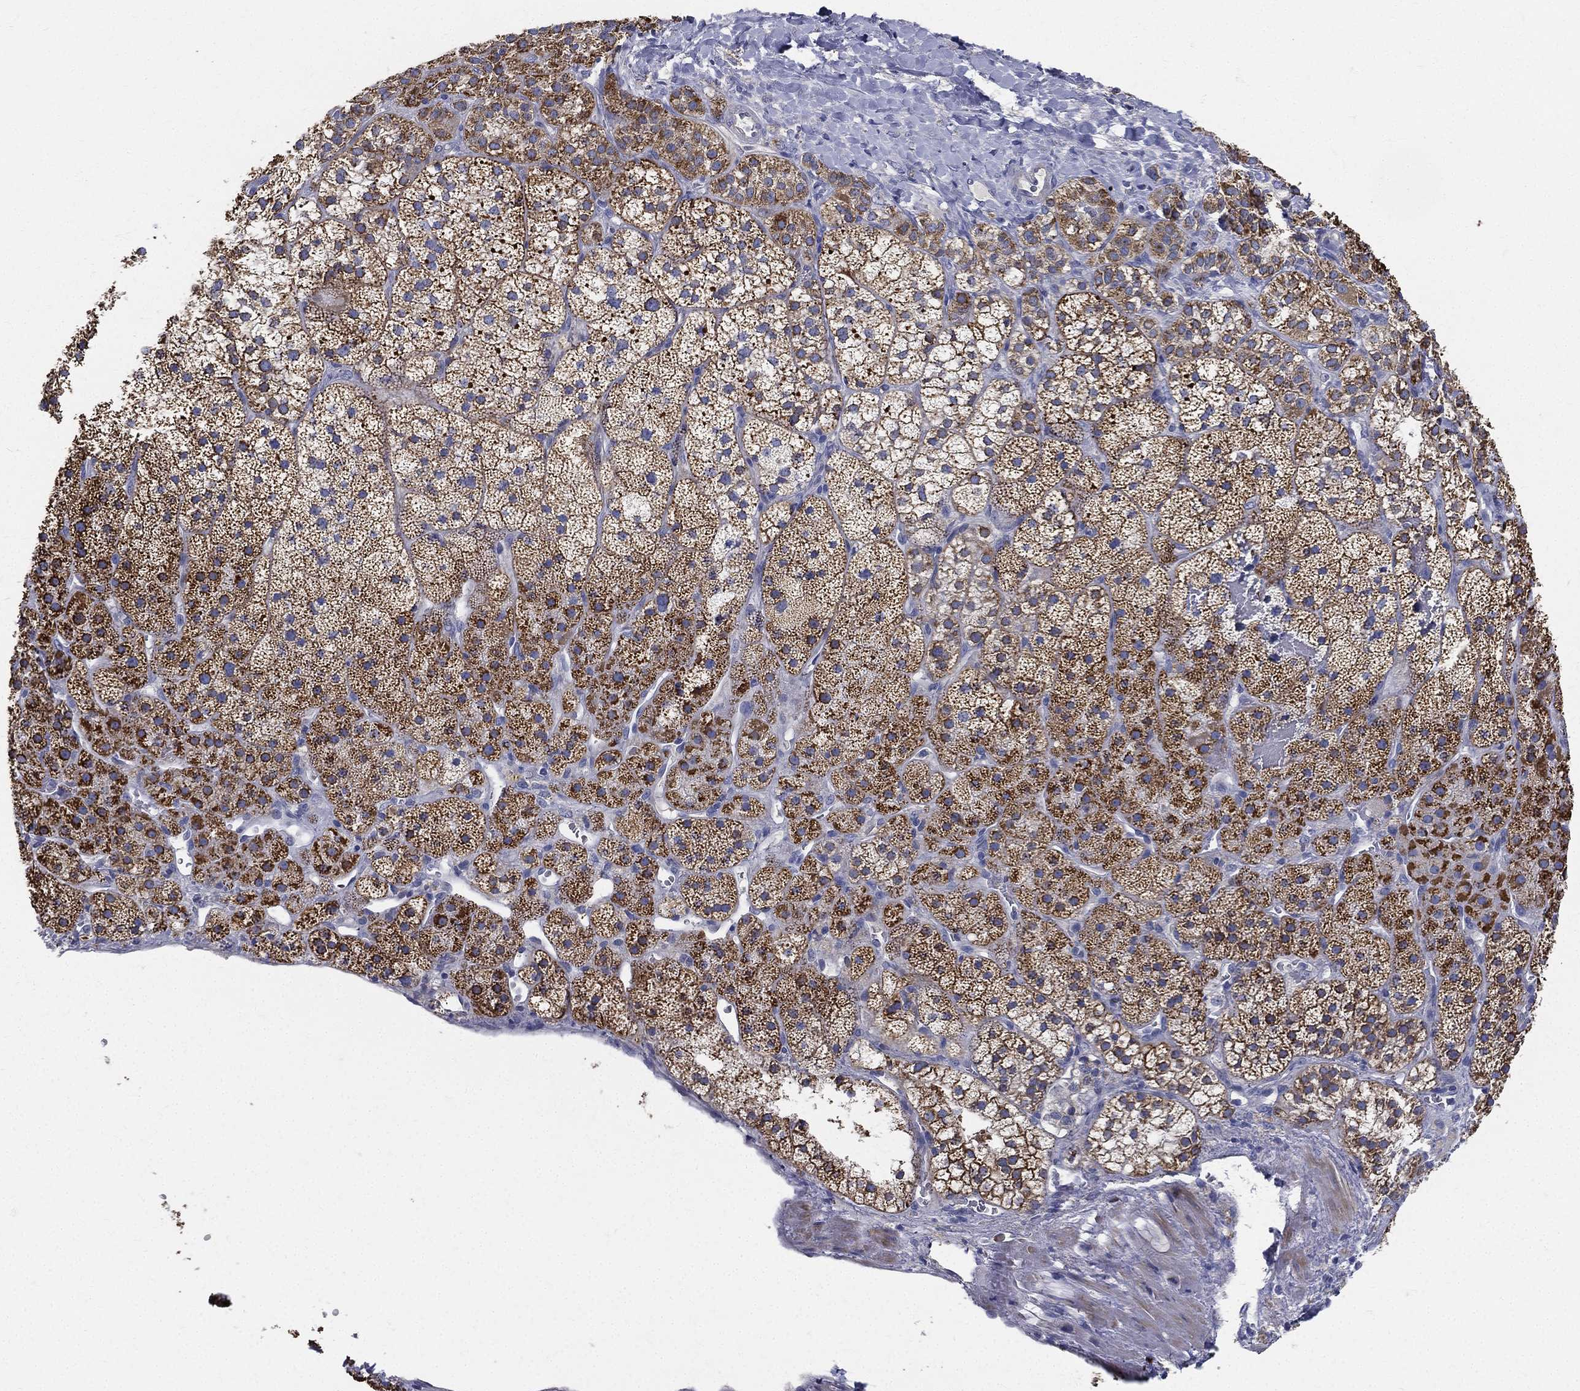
{"staining": {"intensity": "strong", "quantity": "25%-75%", "location": "cytoplasmic/membranous"}, "tissue": "adrenal gland", "cell_type": "Glandular cells", "image_type": "normal", "snomed": [{"axis": "morphology", "description": "Normal tissue, NOS"}, {"axis": "topography", "description": "Adrenal gland"}], "caption": "Human adrenal gland stained for a protein (brown) demonstrates strong cytoplasmic/membranous positive positivity in approximately 25%-75% of glandular cells.", "gene": "PWWP3A", "patient": {"sex": "male", "age": 57}}